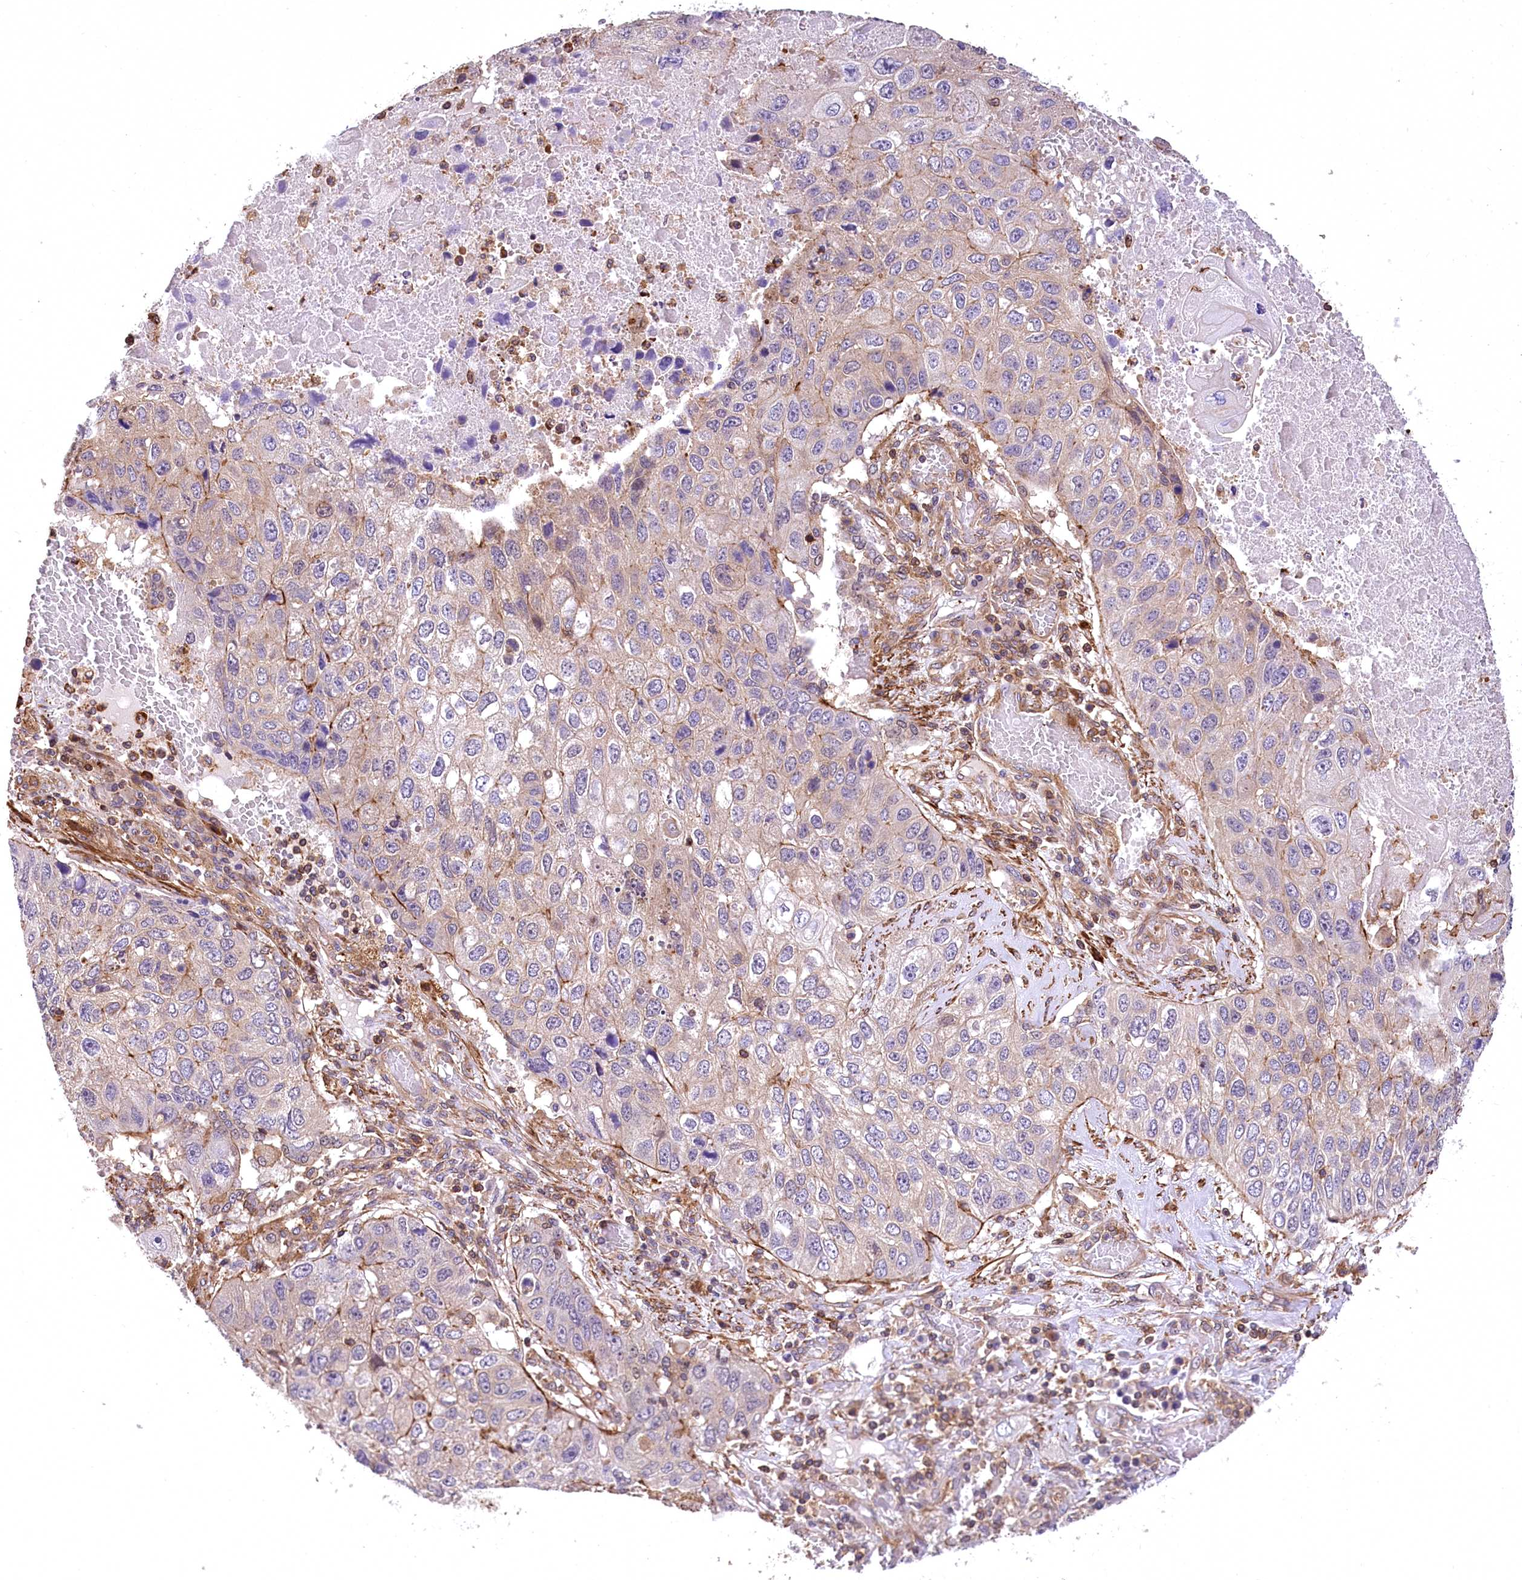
{"staining": {"intensity": "weak", "quantity": "<25%", "location": "cytoplasmic/membranous"}, "tissue": "lung cancer", "cell_type": "Tumor cells", "image_type": "cancer", "snomed": [{"axis": "morphology", "description": "Squamous cell carcinoma, NOS"}, {"axis": "topography", "description": "Lung"}], "caption": "High power microscopy photomicrograph of an immunohistochemistry image of lung cancer, revealing no significant staining in tumor cells.", "gene": "DPP3", "patient": {"sex": "male", "age": 61}}